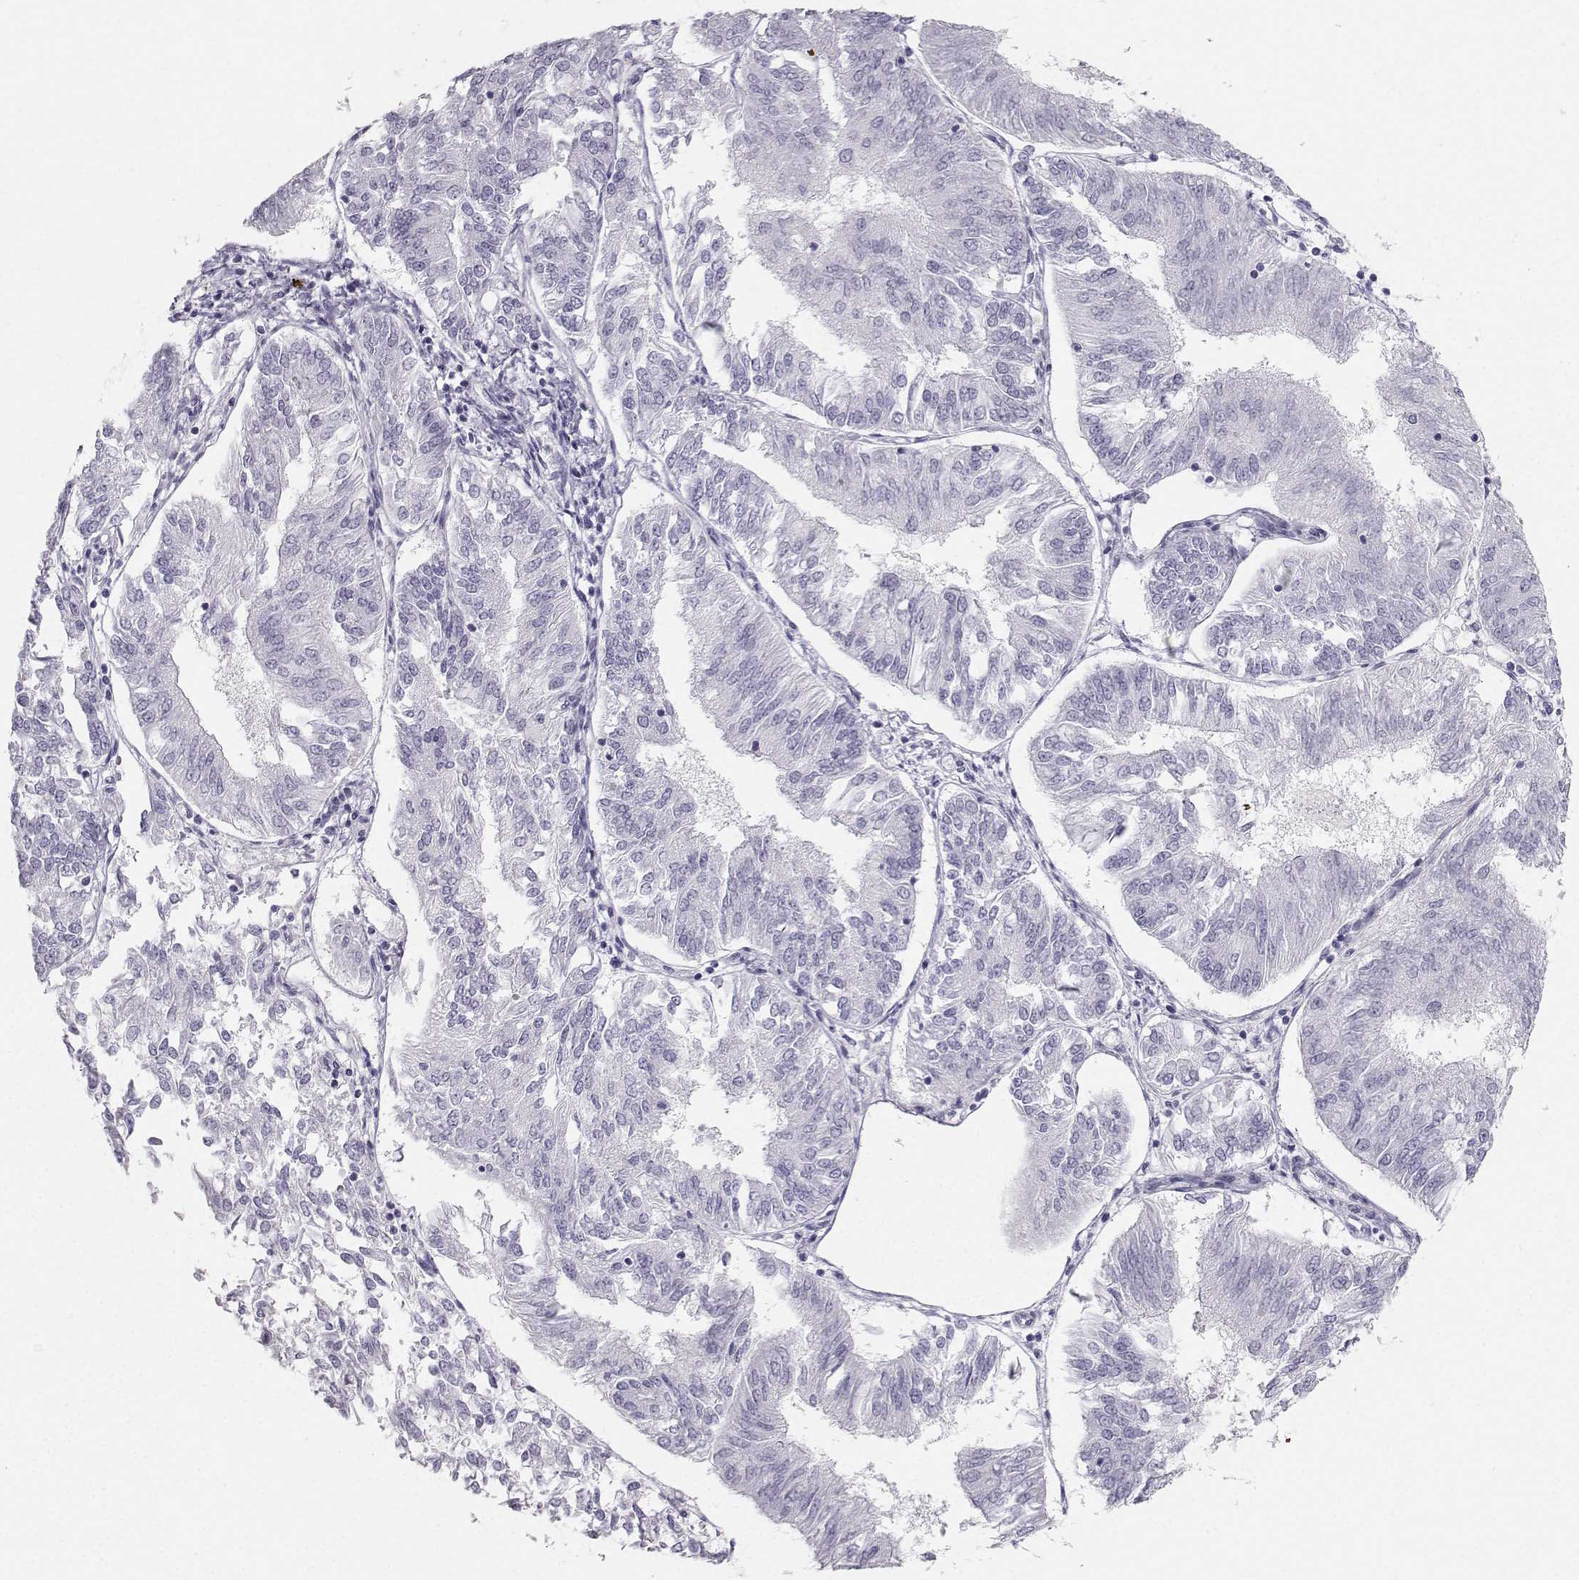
{"staining": {"intensity": "negative", "quantity": "none", "location": "none"}, "tissue": "endometrial cancer", "cell_type": "Tumor cells", "image_type": "cancer", "snomed": [{"axis": "morphology", "description": "Adenocarcinoma, NOS"}, {"axis": "topography", "description": "Endometrium"}], "caption": "Adenocarcinoma (endometrial) was stained to show a protein in brown. There is no significant positivity in tumor cells.", "gene": "CASR", "patient": {"sex": "female", "age": 58}}